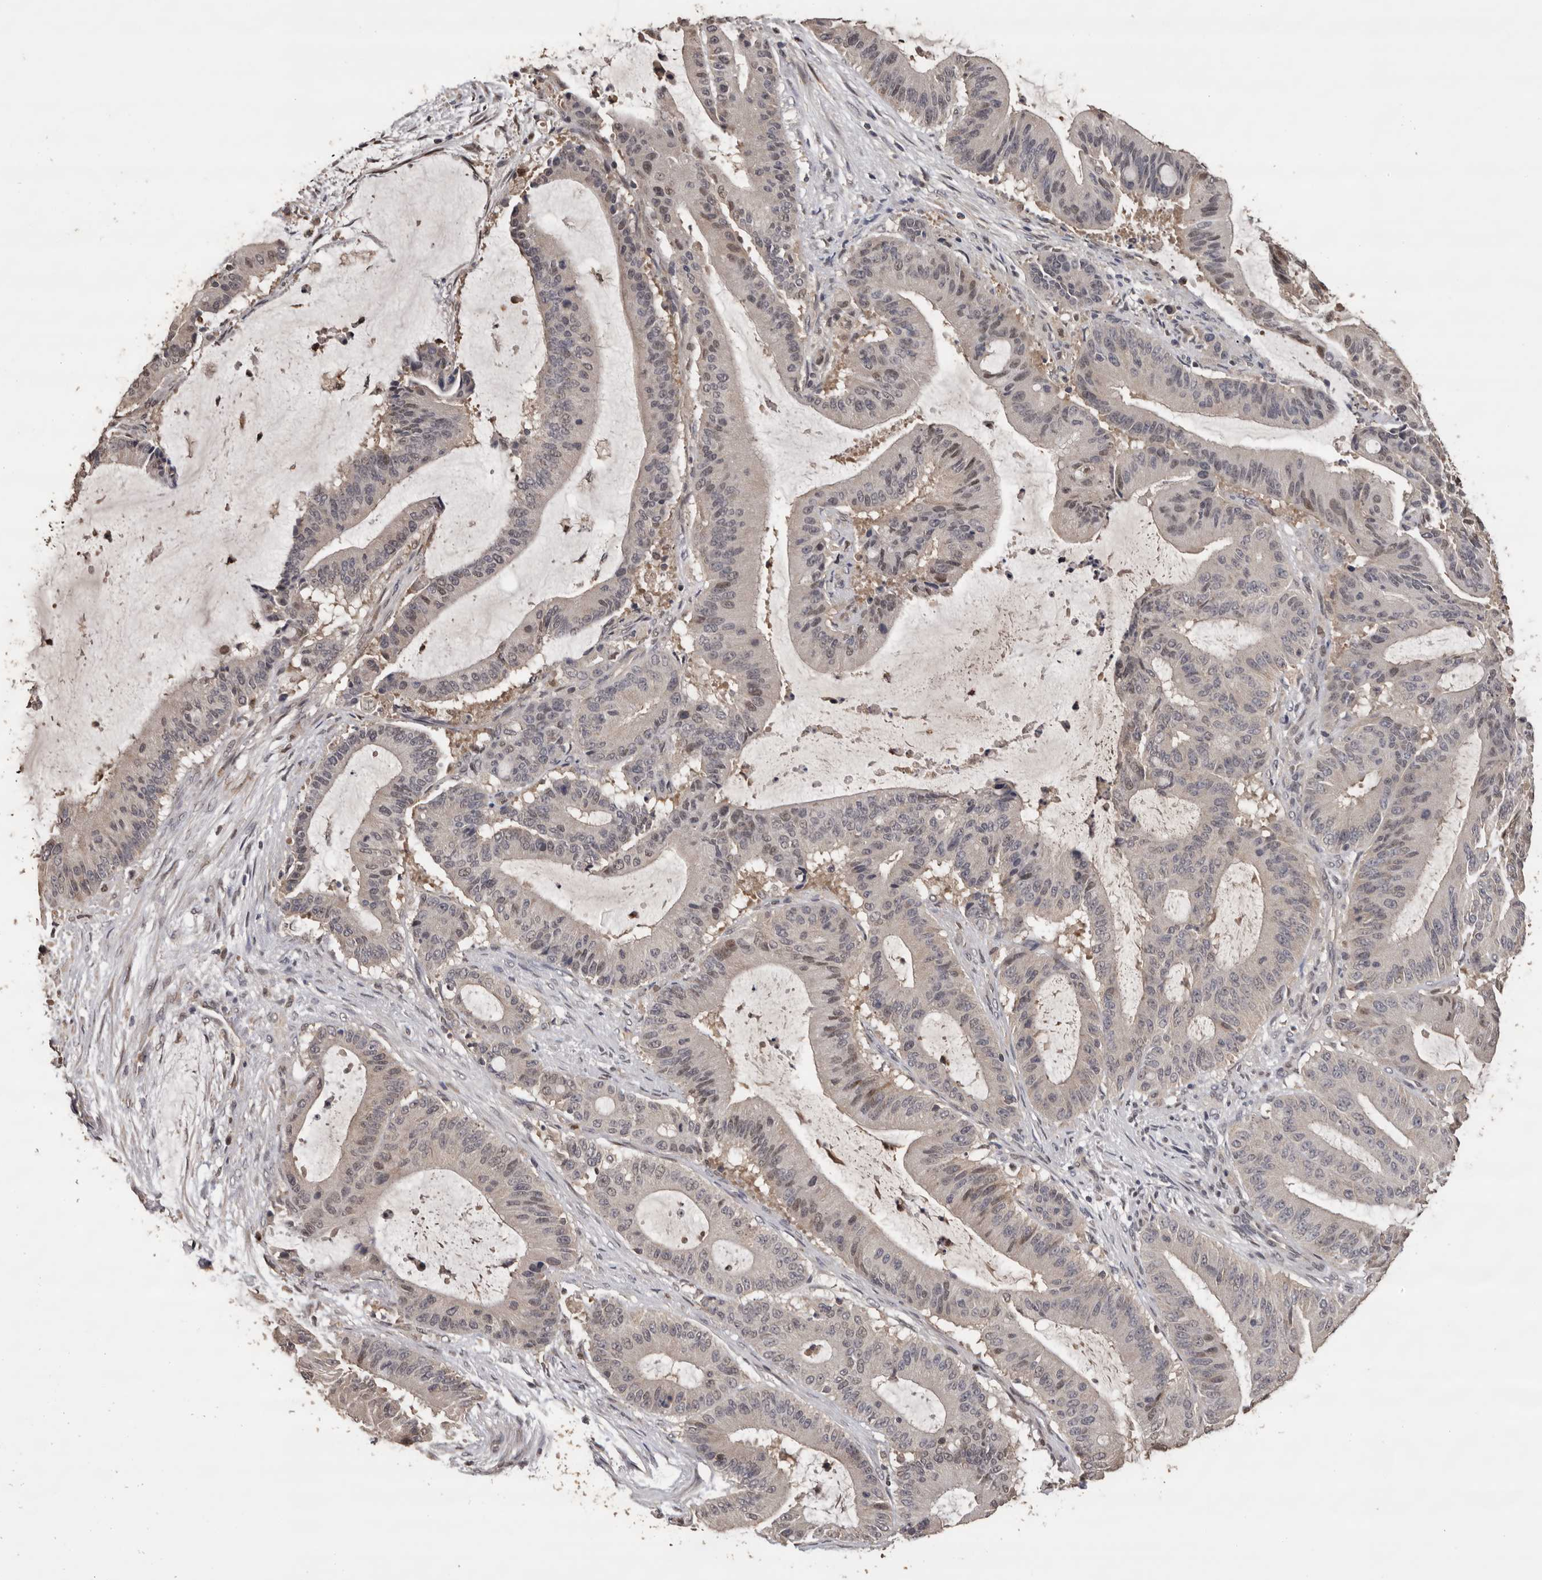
{"staining": {"intensity": "weak", "quantity": "<25%", "location": "nuclear"}, "tissue": "liver cancer", "cell_type": "Tumor cells", "image_type": "cancer", "snomed": [{"axis": "morphology", "description": "Normal tissue, NOS"}, {"axis": "morphology", "description": "Cholangiocarcinoma"}, {"axis": "topography", "description": "Liver"}, {"axis": "topography", "description": "Peripheral nerve tissue"}], "caption": "An image of liver cholangiocarcinoma stained for a protein reveals no brown staining in tumor cells.", "gene": "KIF2B", "patient": {"sex": "female", "age": 73}}